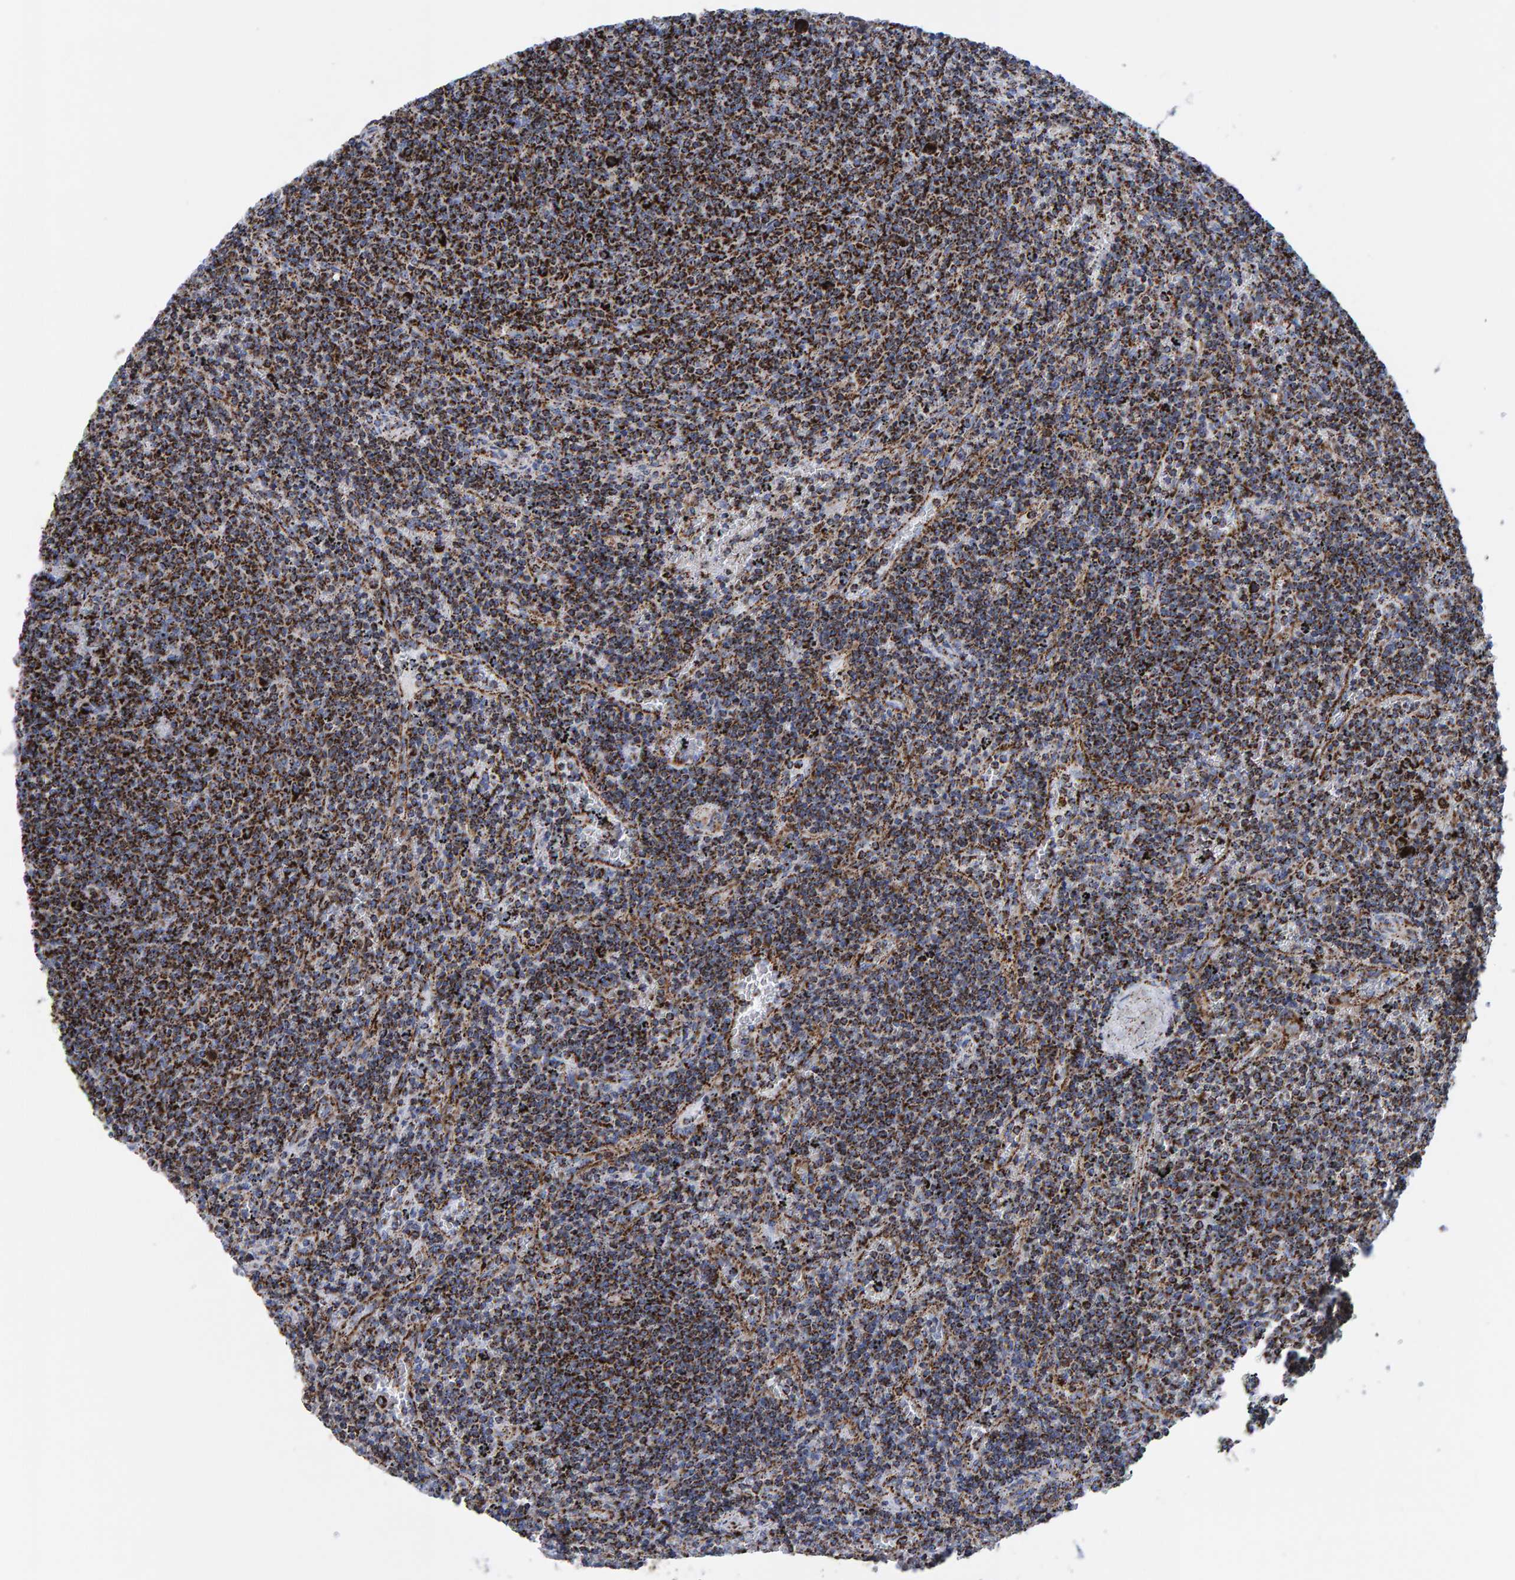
{"staining": {"intensity": "strong", "quantity": ">75%", "location": "cytoplasmic/membranous"}, "tissue": "lymphoma", "cell_type": "Tumor cells", "image_type": "cancer", "snomed": [{"axis": "morphology", "description": "Malignant lymphoma, non-Hodgkin's type, Low grade"}, {"axis": "topography", "description": "Spleen"}], "caption": "Low-grade malignant lymphoma, non-Hodgkin's type tissue displays strong cytoplasmic/membranous positivity in about >75% of tumor cells, visualized by immunohistochemistry.", "gene": "ENSG00000262660", "patient": {"sex": "female", "age": 50}}